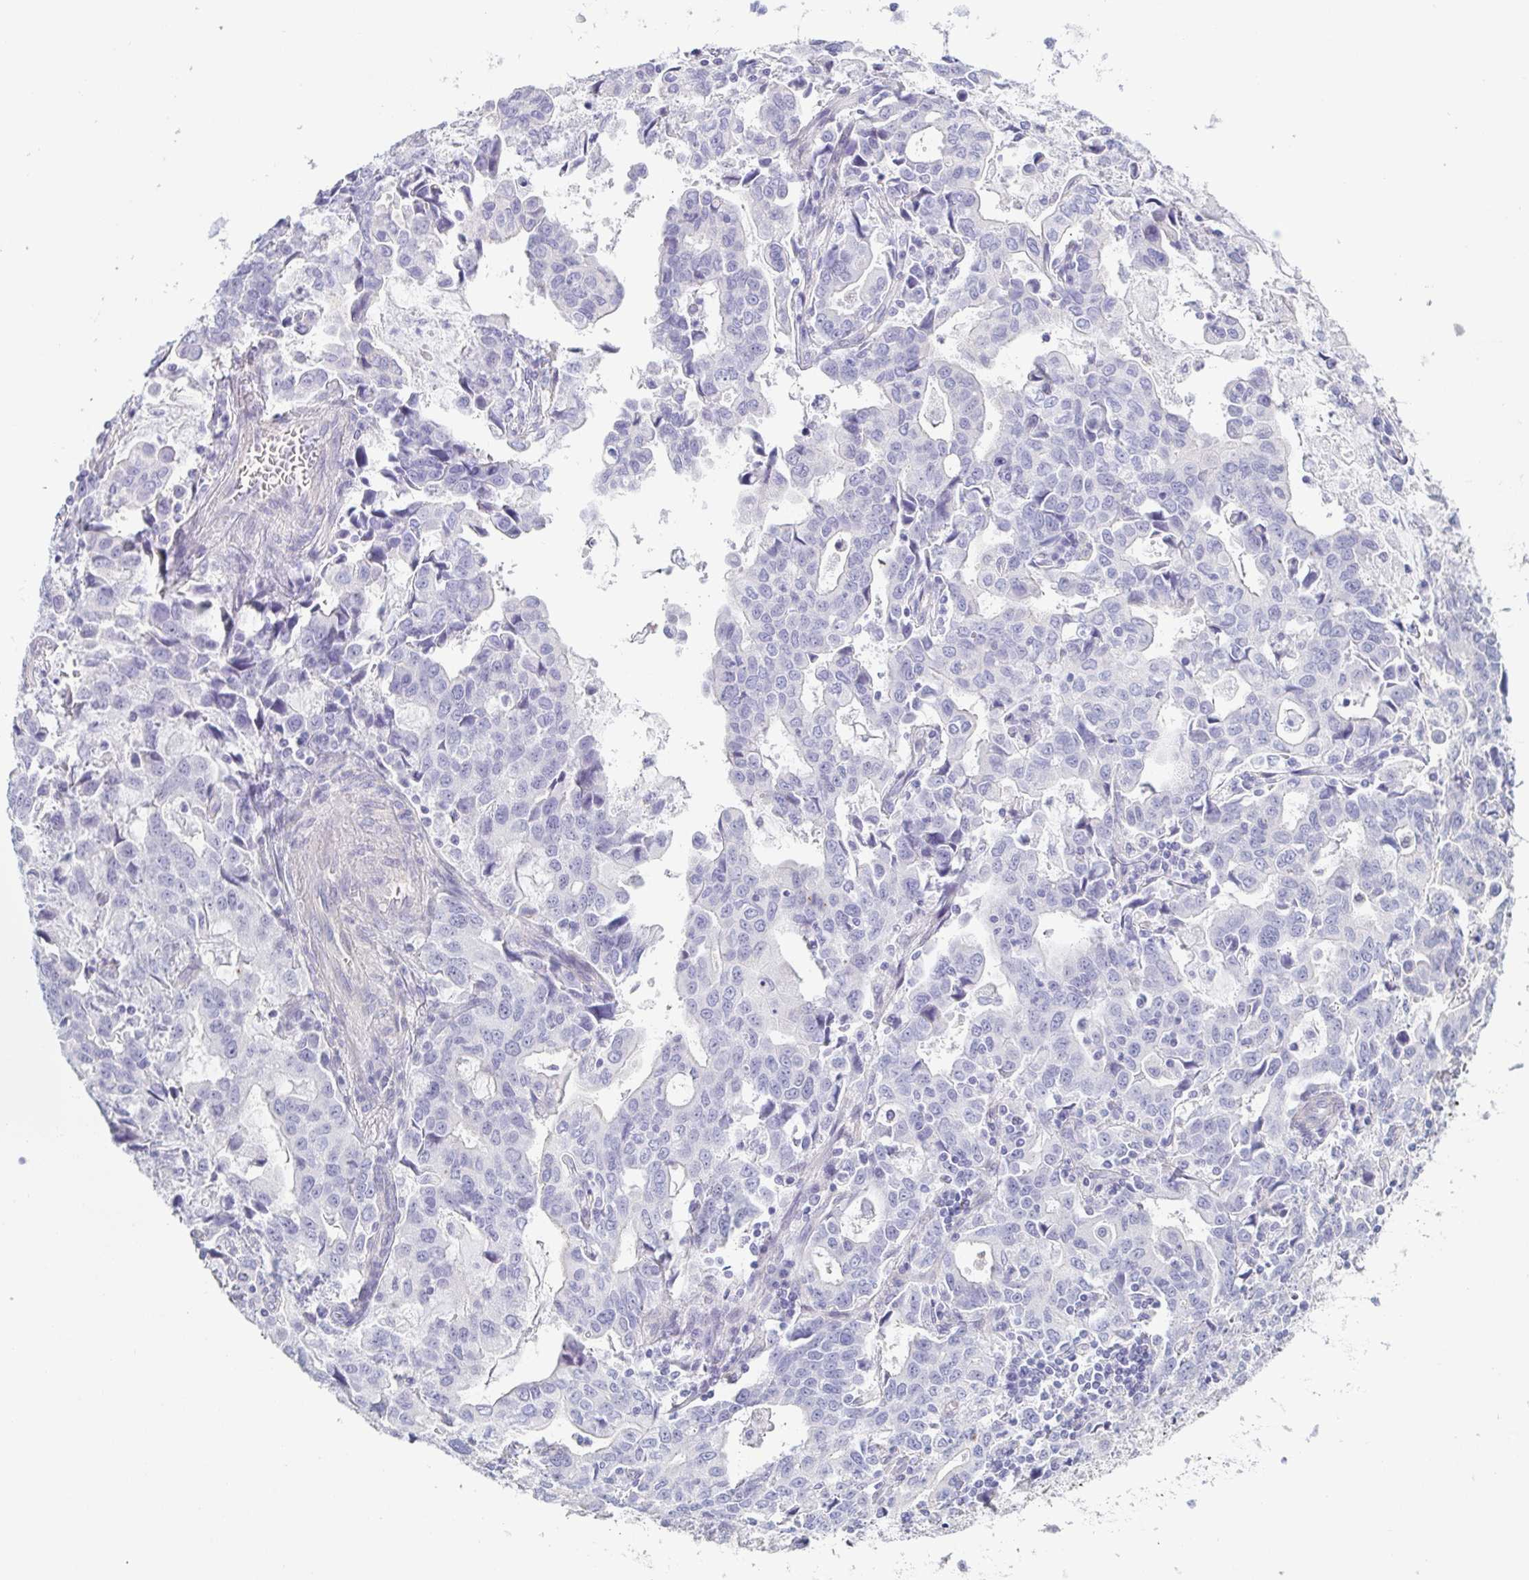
{"staining": {"intensity": "negative", "quantity": "none", "location": "none"}, "tissue": "stomach cancer", "cell_type": "Tumor cells", "image_type": "cancer", "snomed": [{"axis": "morphology", "description": "Adenocarcinoma, NOS"}, {"axis": "topography", "description": "Stomach, upper"}], "caption": "This is an immunohistochemistry image of human stomach adenocarcinoma. There is no positivity in tumor cells.", "gene": "PRR4", "patient": {"sex": "male", "age": 85}}